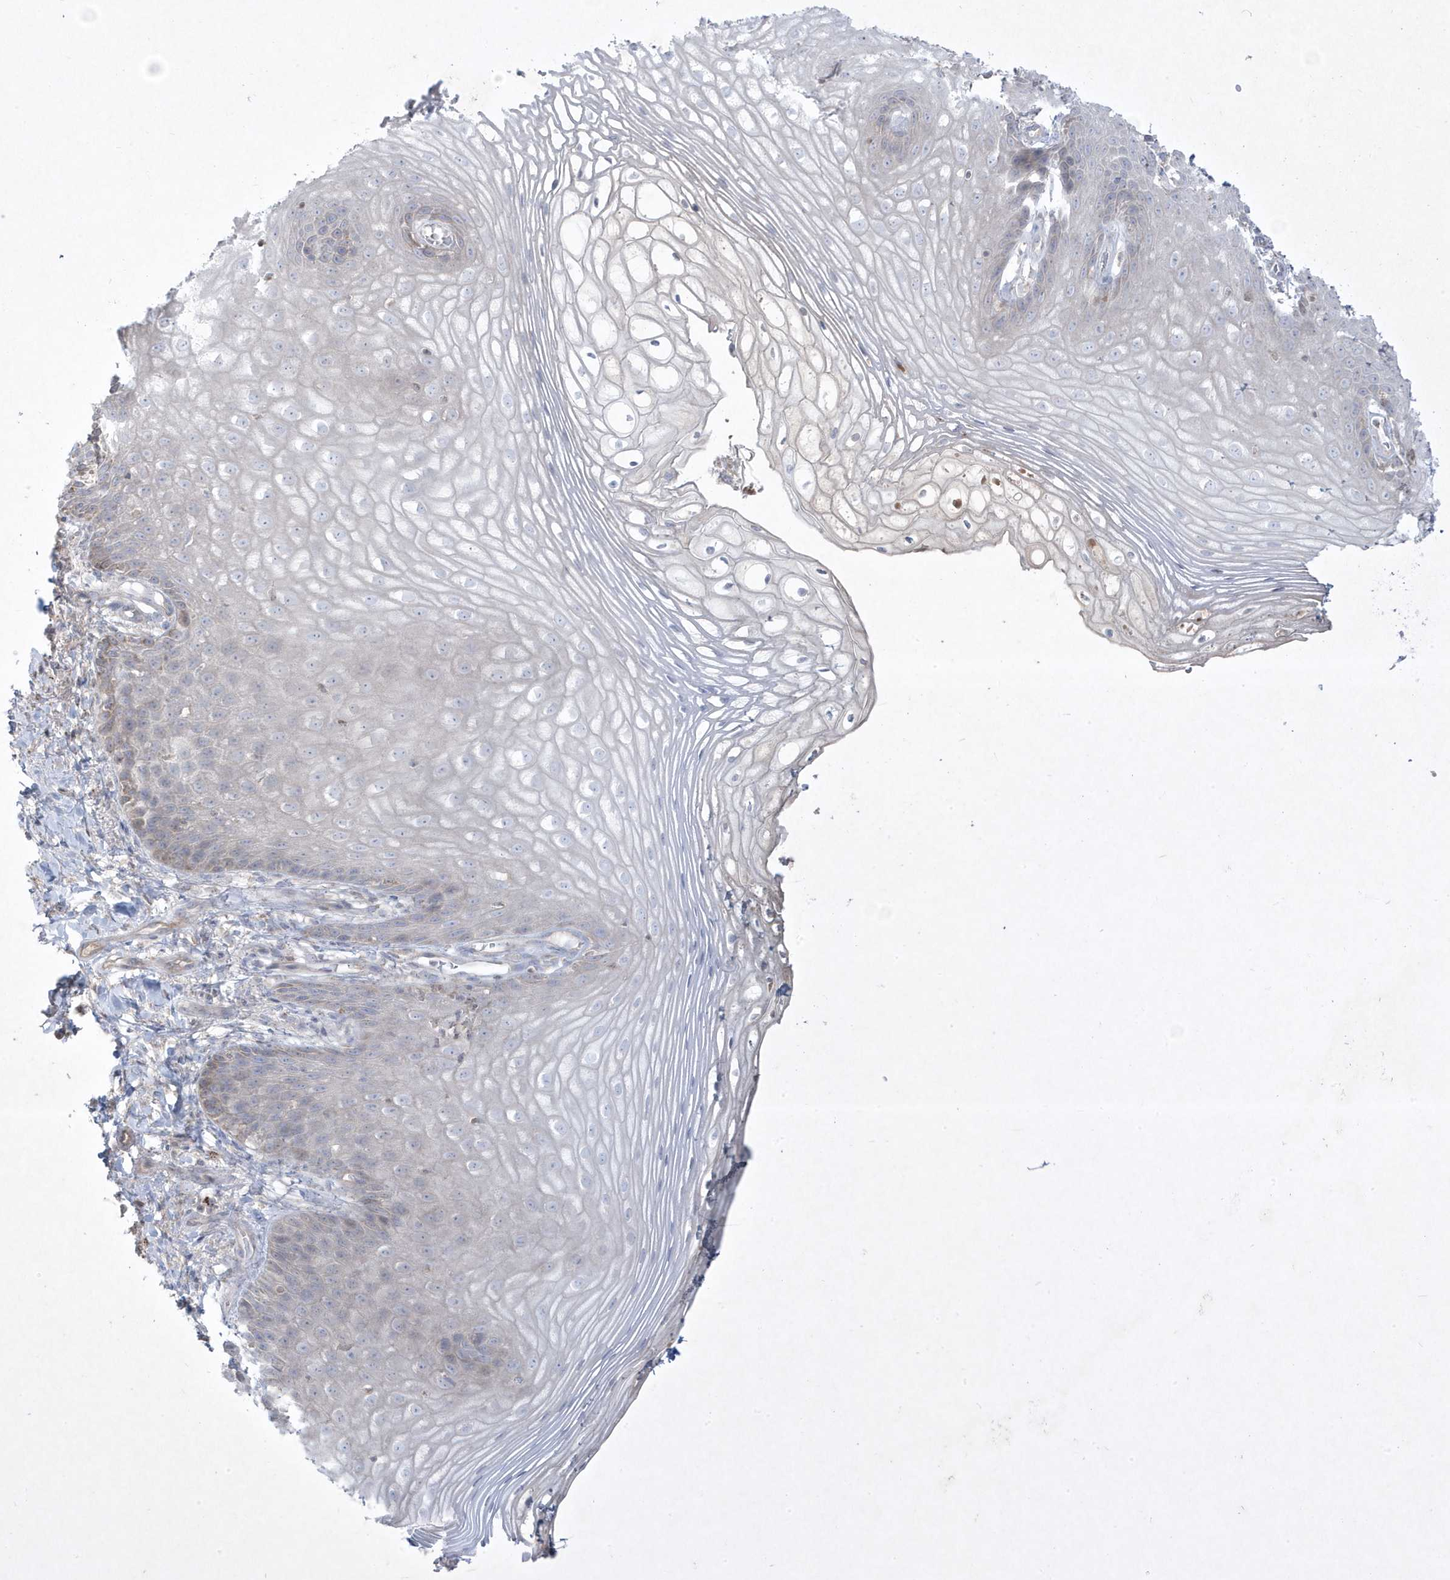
{"staining": {"intensity": "negative", "quantity": "none", "location": "none"}, "tissue": "vagina", "cell_type": "Squamous epithelial cells", "image_type": "normal", "snomed": [{"axis": "morphology", "description": "Normal tissue, NOS"}, {"axis": "topography", "description": "Vagina"}], "caption": "Human vagina stained for a protein using immunohistochemistry (IHC) displays no staining in squamous epithelial cells.", "gene": "ADAMTSL3", "patient": {"sex": "female", "age": 60}}